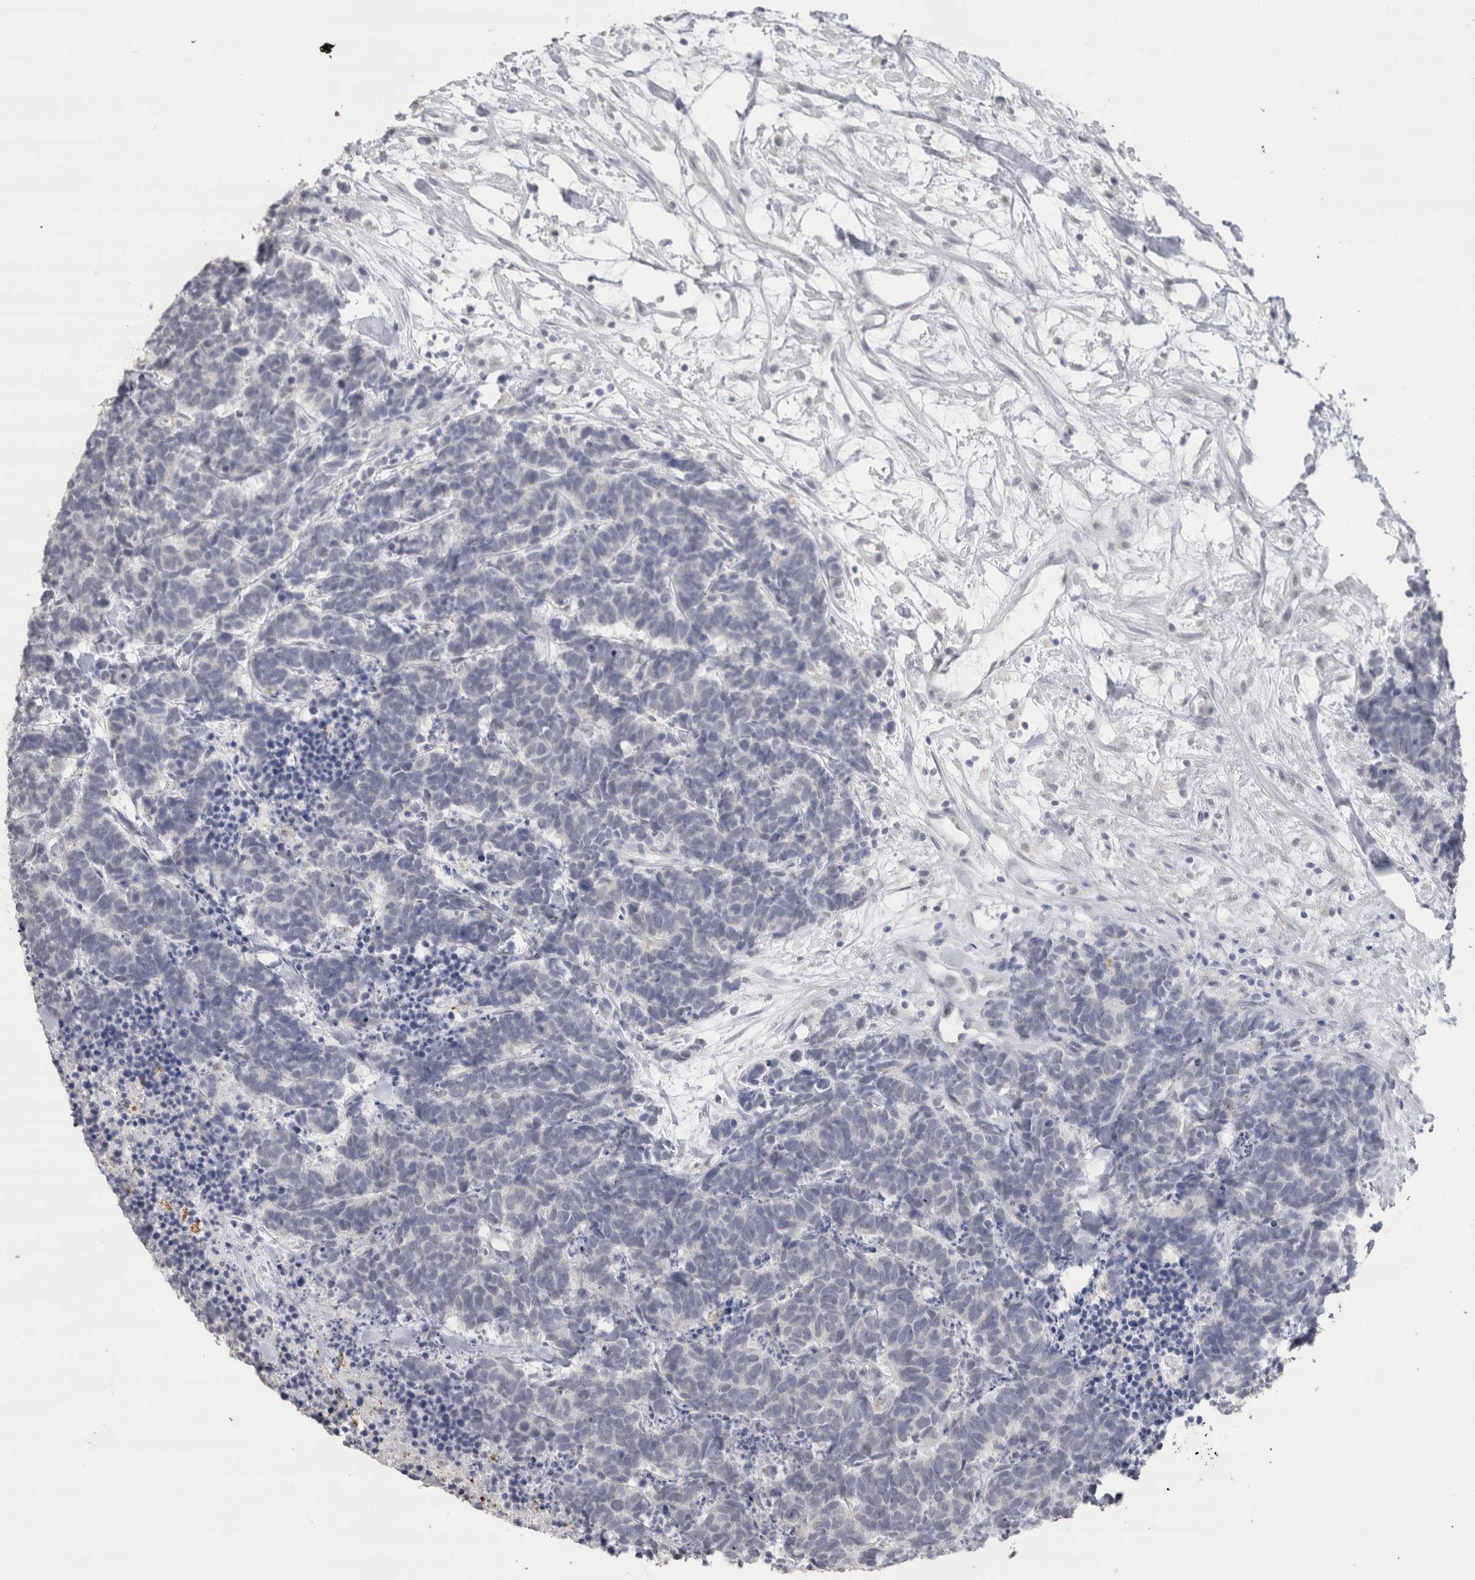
{"staining": {"intensity": "negative", "quantity": "none", "location": "none"}, "tissue": "carcinoid", "cell_type": "Tumor cells", "image_type": "cancer", "snomed": [{"axis": "morphology", "description": "Carcinoma, NOS"}, {"axis": "morphology", "description": "Carcinoid, malignant, NOS"}, {"axis": "topography", "description": "Urinary bladder"}], "caption": "Immunohistochemistry photomicrograph of human carcinoma stained for a protein (brown), which demonstrates no positivity in tumor cells. (DAB (3,3'-diaminobenzidine) immunohistochemistry visualized using brightfield microscopy, high magnification).", "gene": "CDH17", "patient": {"sex": "male", "age": 57}}